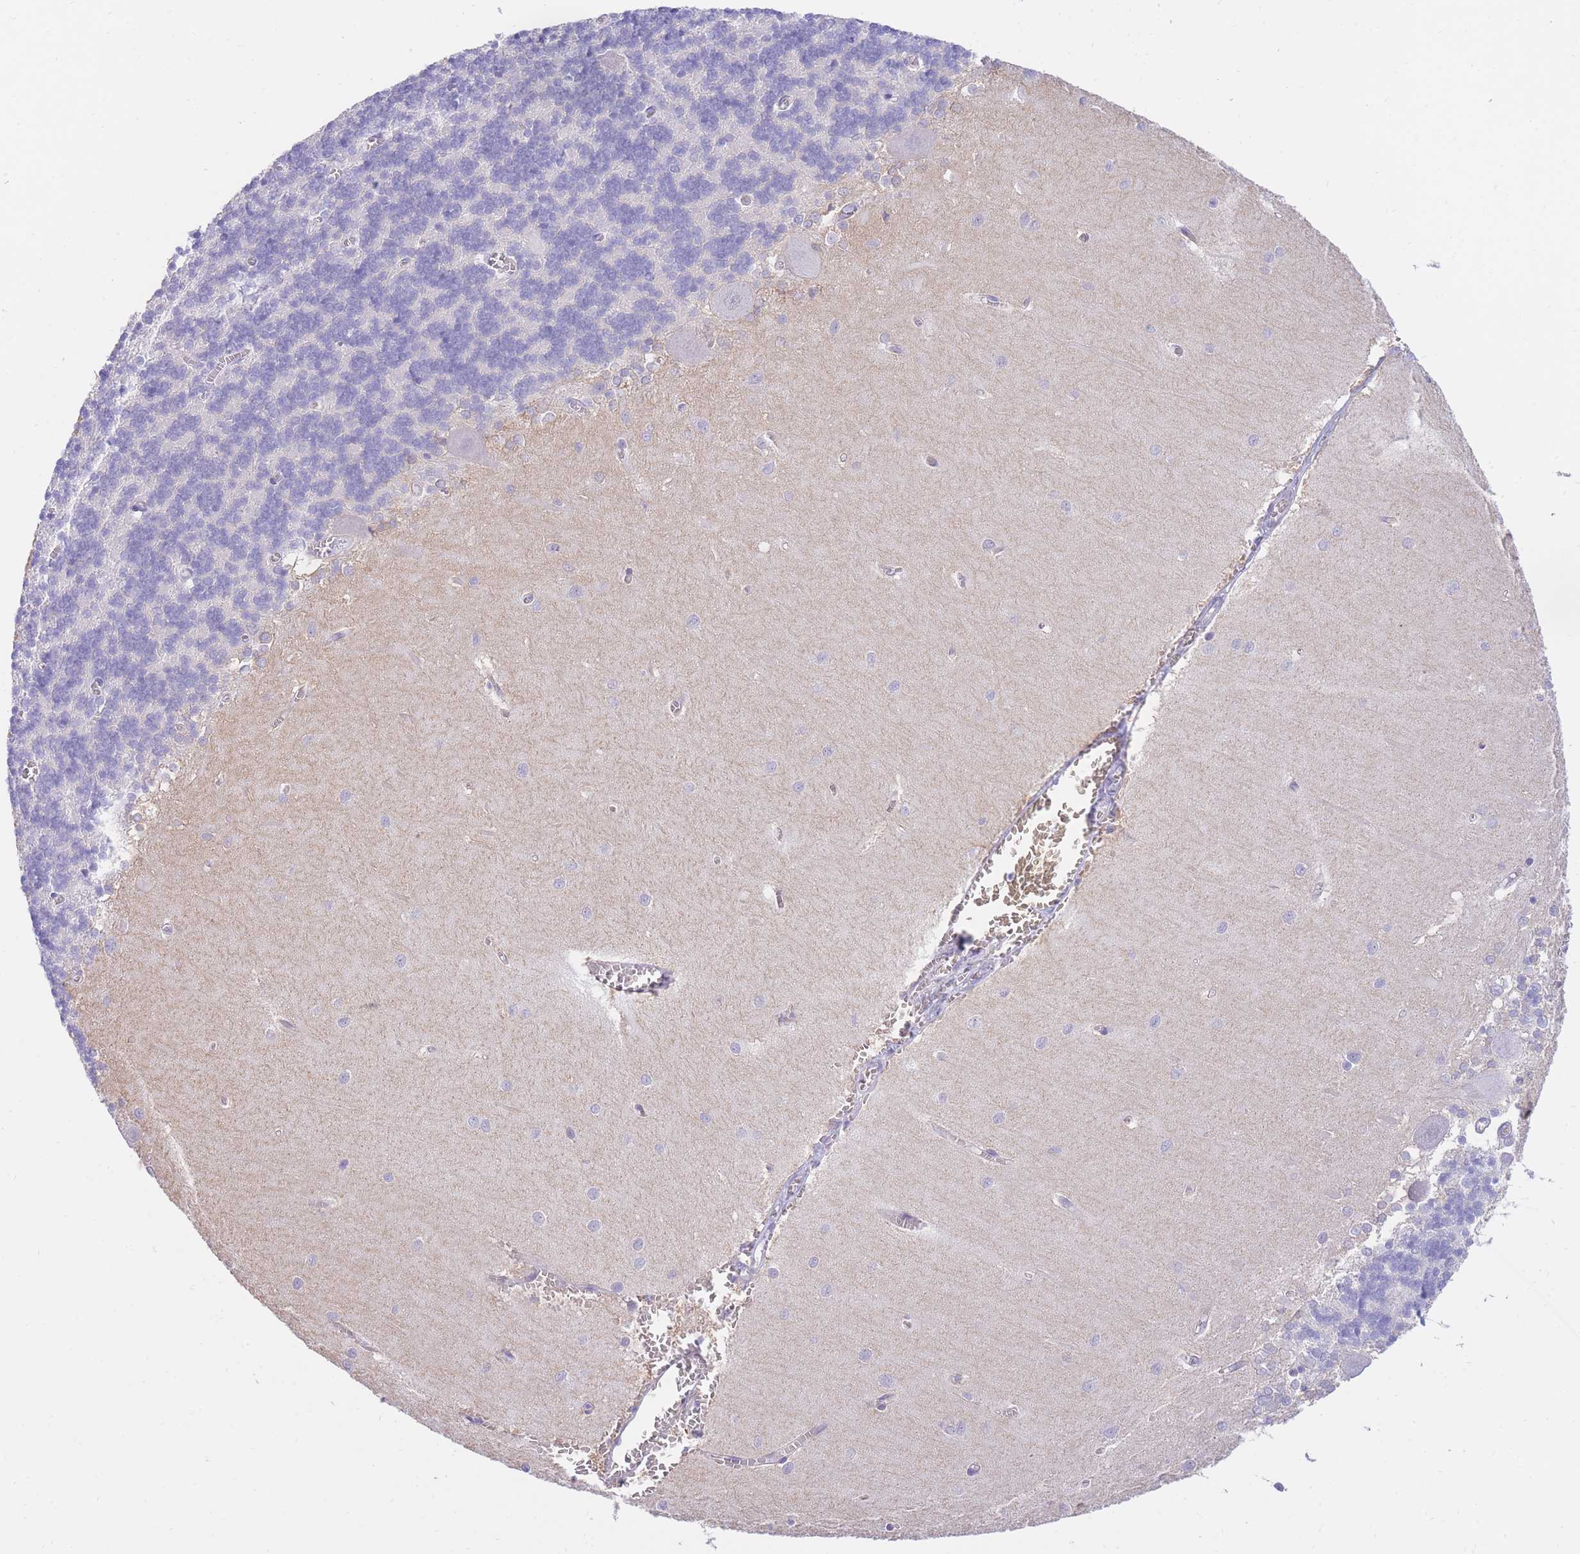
{"staining": {"intensity": "negative", "quantity": "none", "location": "none"}, "tissue": "cerebellum", "cell_type": "Cells in granular layer", "image_type": "normal", "snomed": [{"axis": "morphology", "description": "Normal tissue, NOS"}, {"axis": "topography", "description": "Cerebellum"}], "caption": "There is no significant expression in cells in granular layer of cerebellum. The staining was performed using DAB to visualize the protein expression in brown, while the nuclei were stained in blue with hematoxylin (Magnification: 20x).", "gene": "SSUH2", "patient": {"sex": "male", "age": 37}}